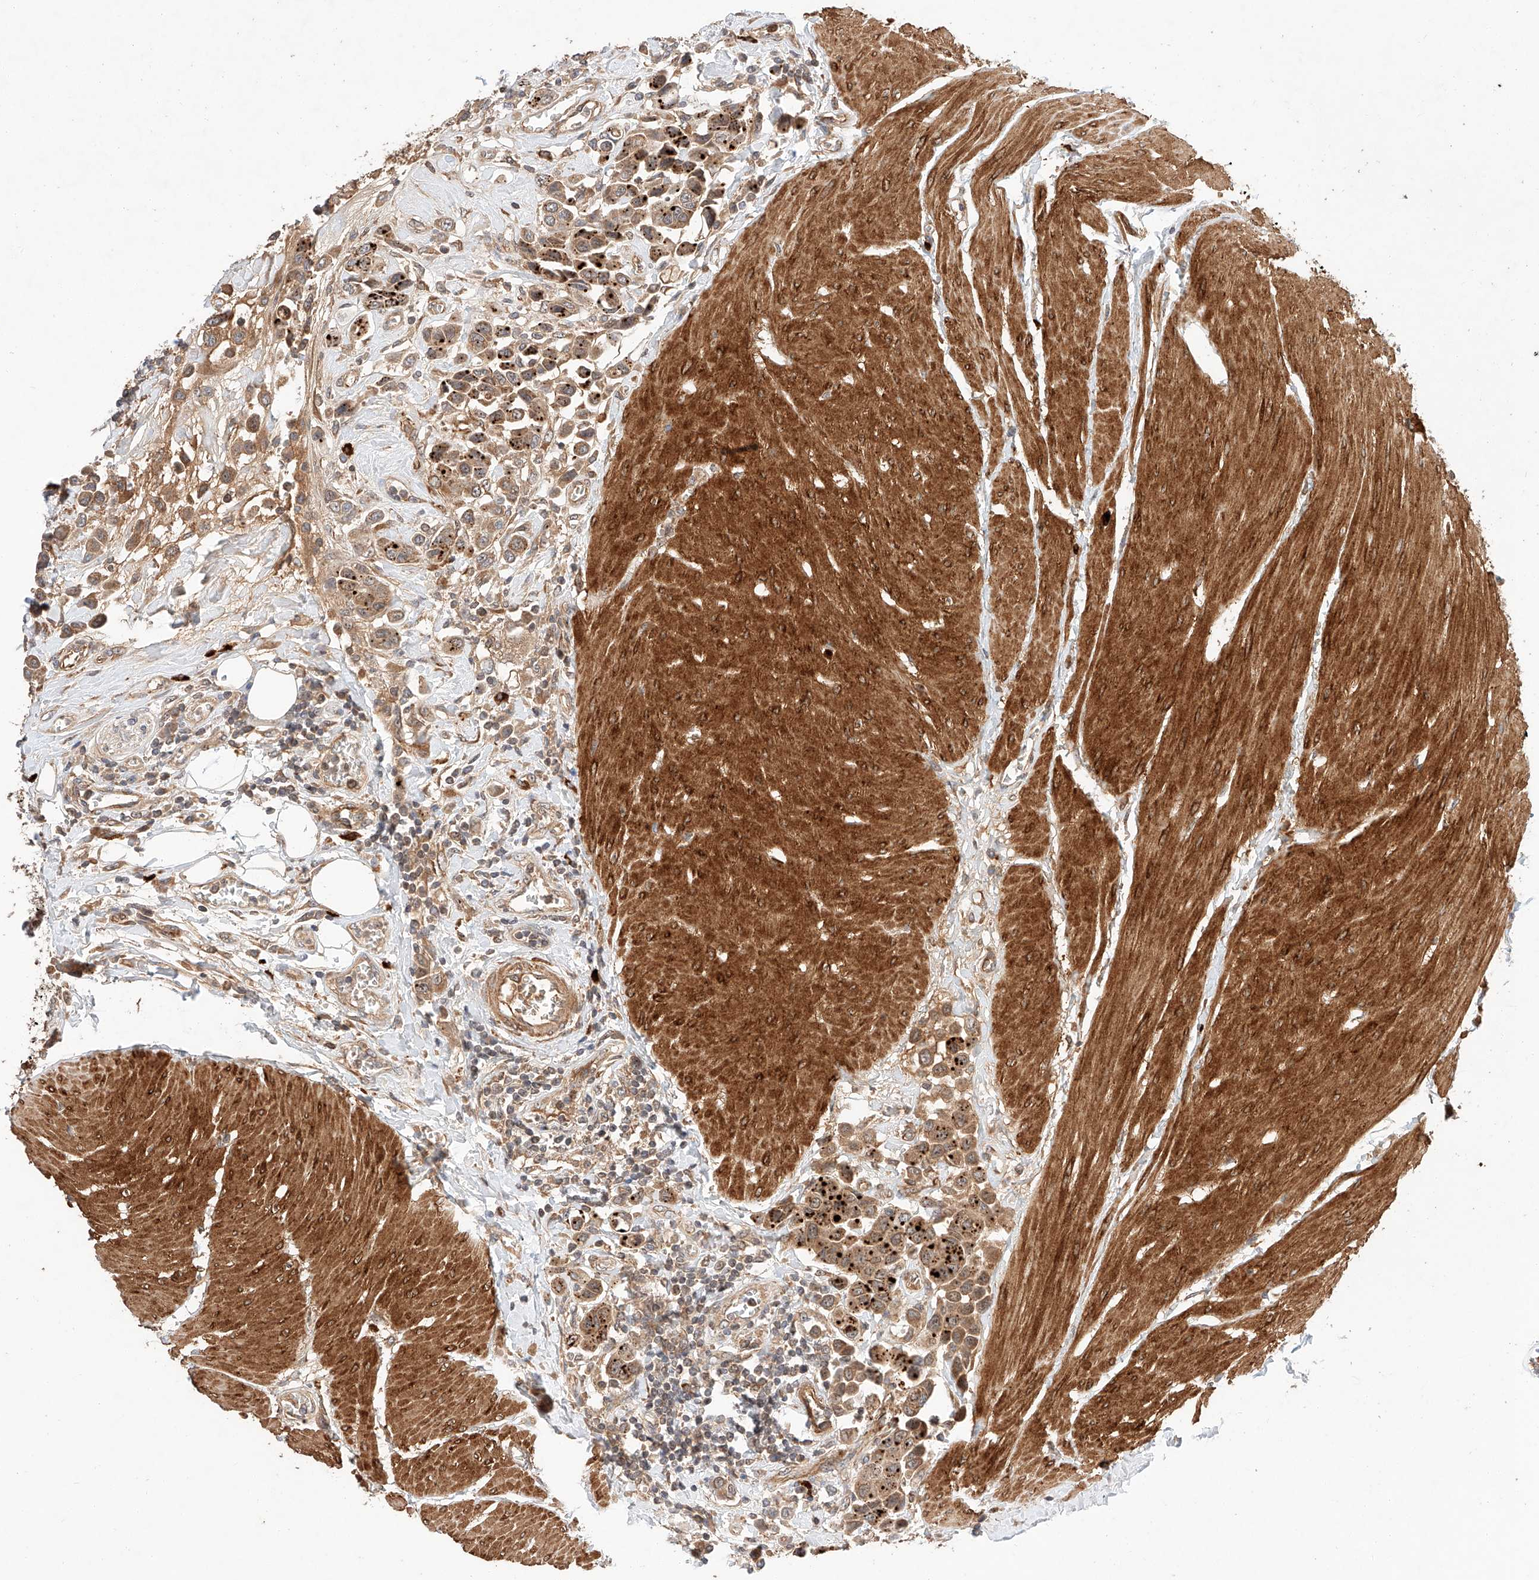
{"staining": {"intensity": "moderate", "quantity": ">75%", "location": "cytoplasmic/membranous"}, "tissue": "urothelial cancer", "cell_type": "Tumor cells", "image_type": "cancer", "snomed": [{"axis": "morphology", "description": "Urothelial carcinoma, High grade"}, {"axis": "topography", "description": "Urinary bladder"}], "caption": "A brown stain highlights moderate cytoplasmic/membranous staining of a protein in urothelial cancer tumor cells.", "gene": "RAB23", "patient": {"sex": "male", "age": 50}}